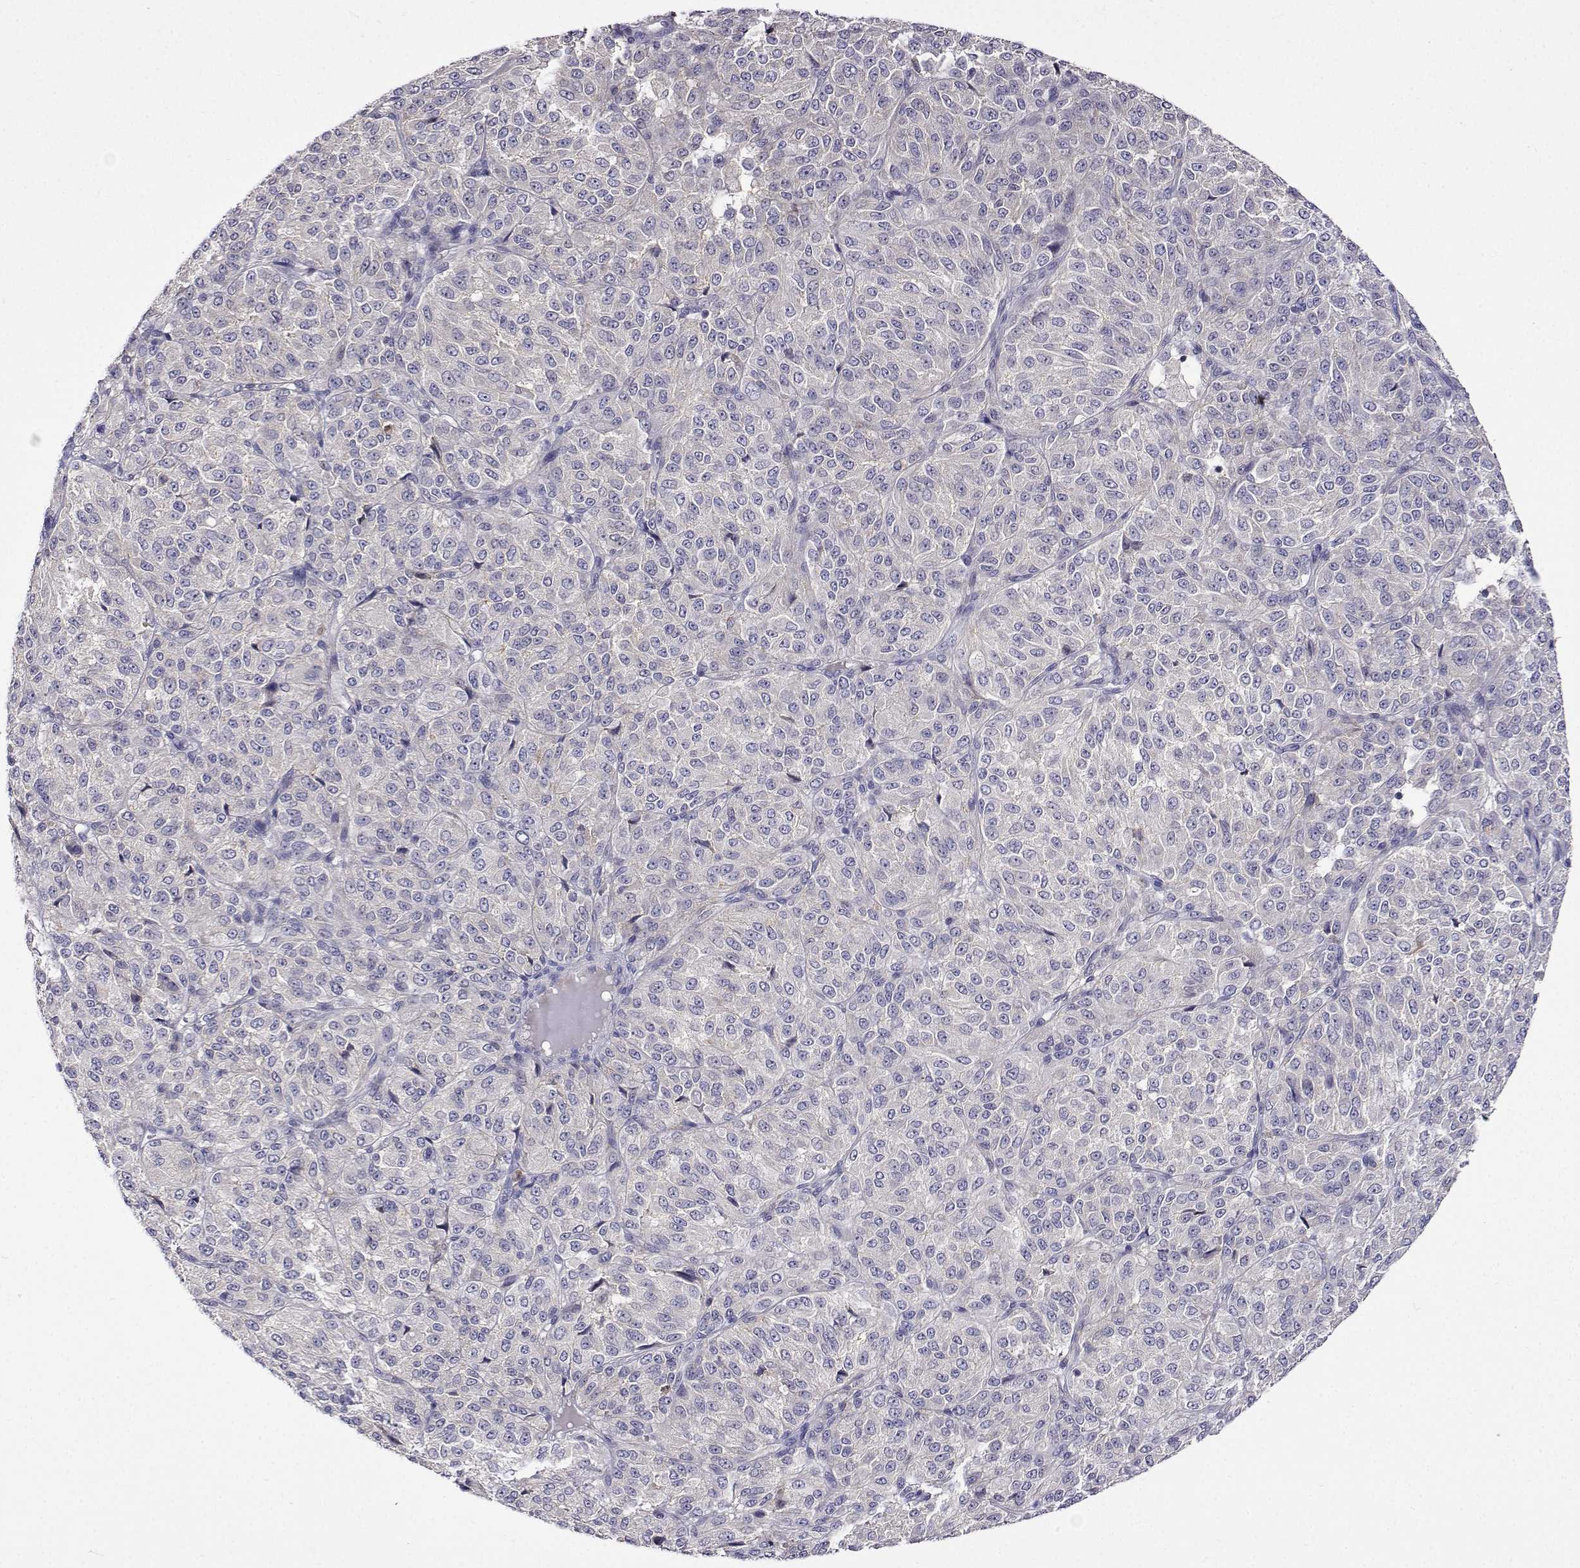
{"staining": {"intensity": "negative", "quantity": "none", "location": "none"}, "tissue": "melanoma", "cell_type": "Tumor cells", "image_type": "cancer", "snomed": [{"axis": "morphology", "description": "Malignant melanoma, Metastatic site"}, {"axis": "topography", "description": "Brain"}], "caption": "The image displays no staining of tumor cells in melanoma. (IHC, brightfield microscopy, high magnification).", "gene": "SULT2A1", "patient": {"sex": "female", "age": 56}}